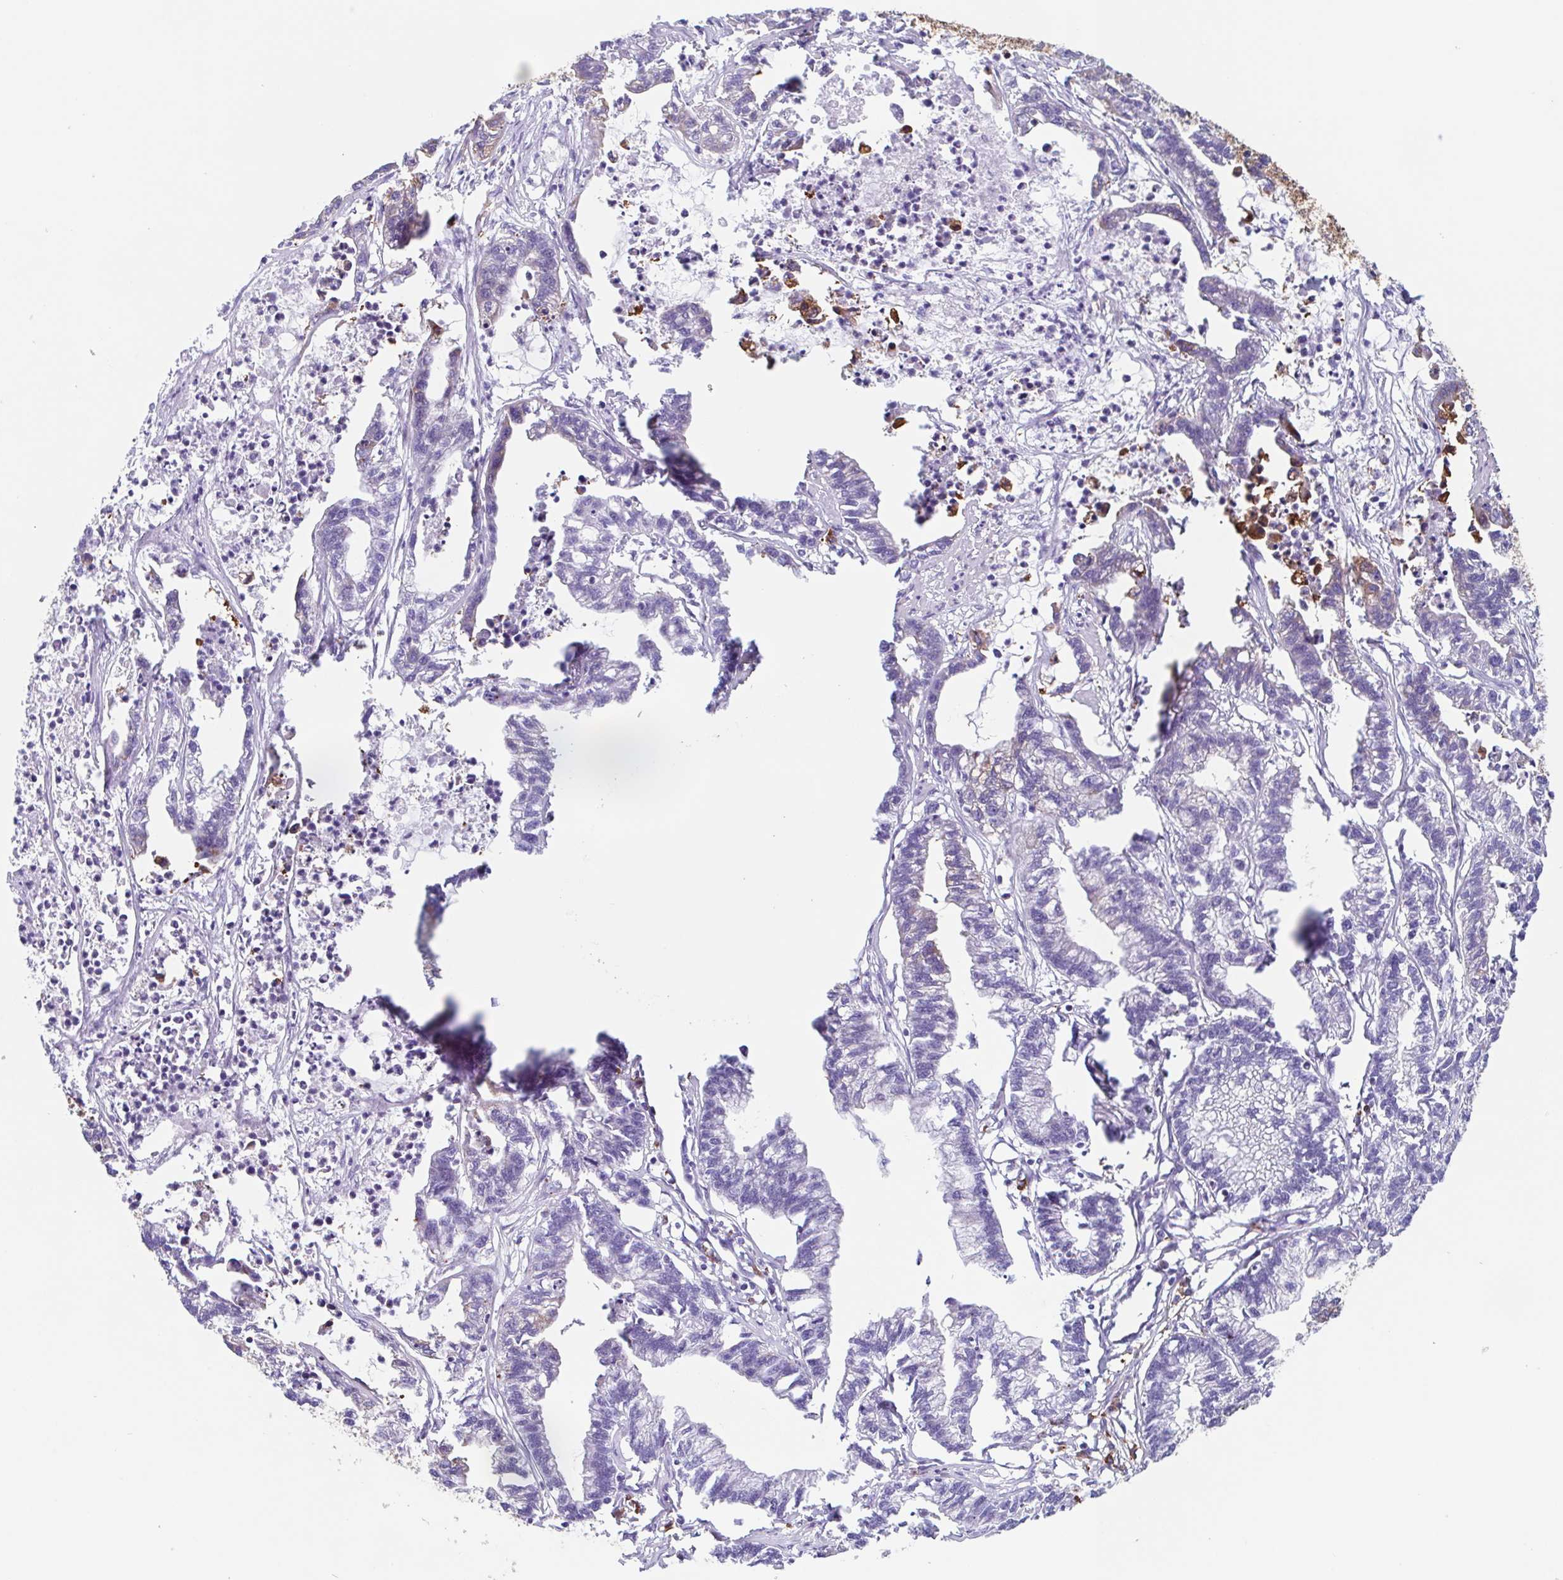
{"staining": {"intensity": "negative", "quantity": "none", "location": "none"}, "tissue": "stomach cancer", "cell_type": "Tumor cells", "image_type": "cancer", "snomed": [{"axis": "morphology", "description": "Adenocarcinoma, NOS"}, {"axis": "topography", "description": "Stomach"}], "caption": "The photomicrograph shows no staining of tumor cells in stomach cancer (adenocarcinoma).", "gene": "TPD52", "patient": {"sex": "male", "age": 83}}